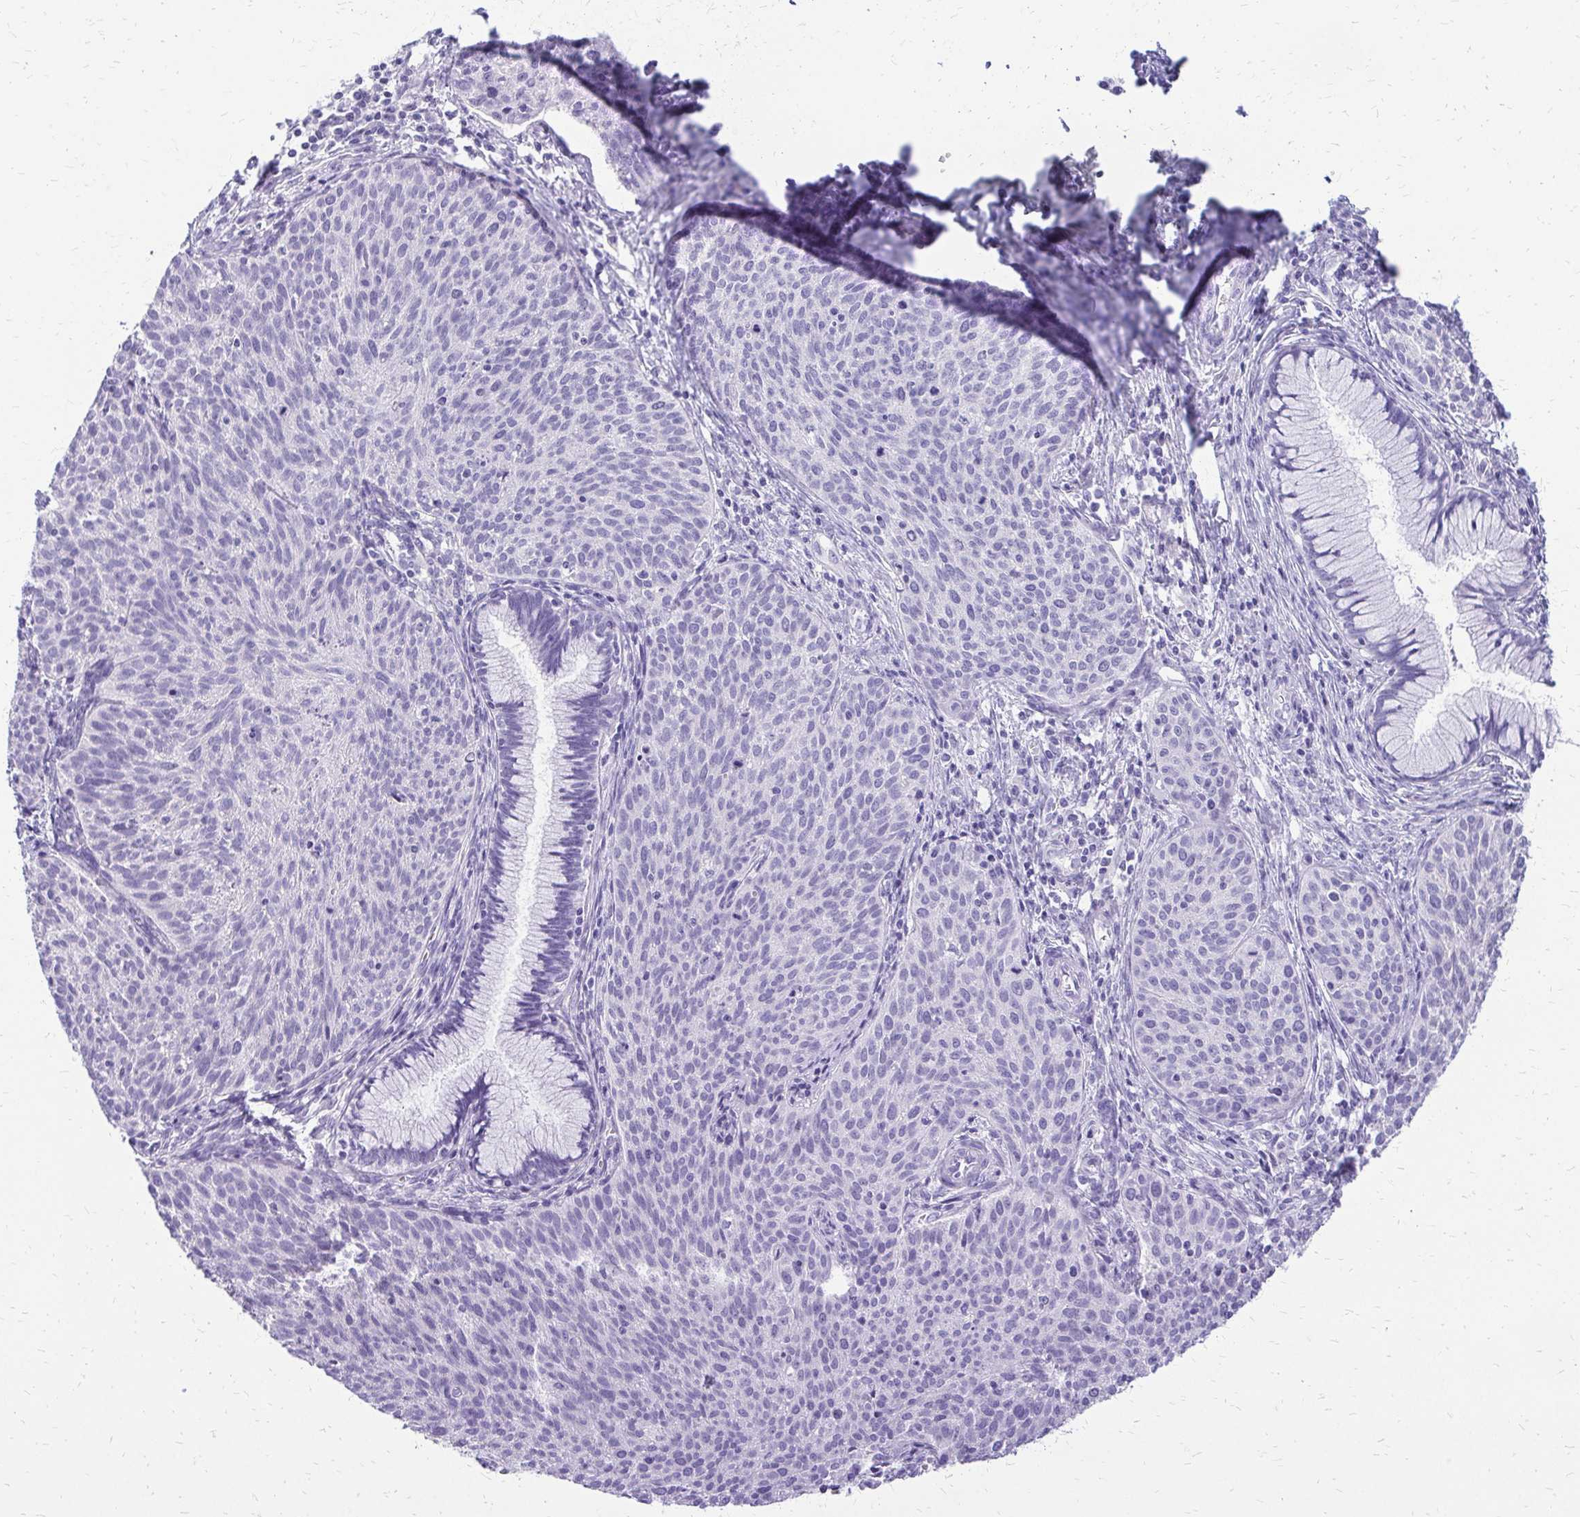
{"staining": {"intensity": "negative", "quantity": "none", "location": "none"}, "tissue": "cervical cancer", "cell_type": "Tumor cells", "image_type": "cancer", "snomed": [{"axis": "morphology", "description": "Squamous cell carcinoma, NOS"}, {"axis": "topography", "description": "Cervix"}], "caption": "Cervical squamous cell carcinoma was stained to show a protein in brown. There is no significant expression in tumor cells. Nuclei are stained in blue.", "gene": "SLC32A1", "patient": {"sex": "female", "age": 38}}